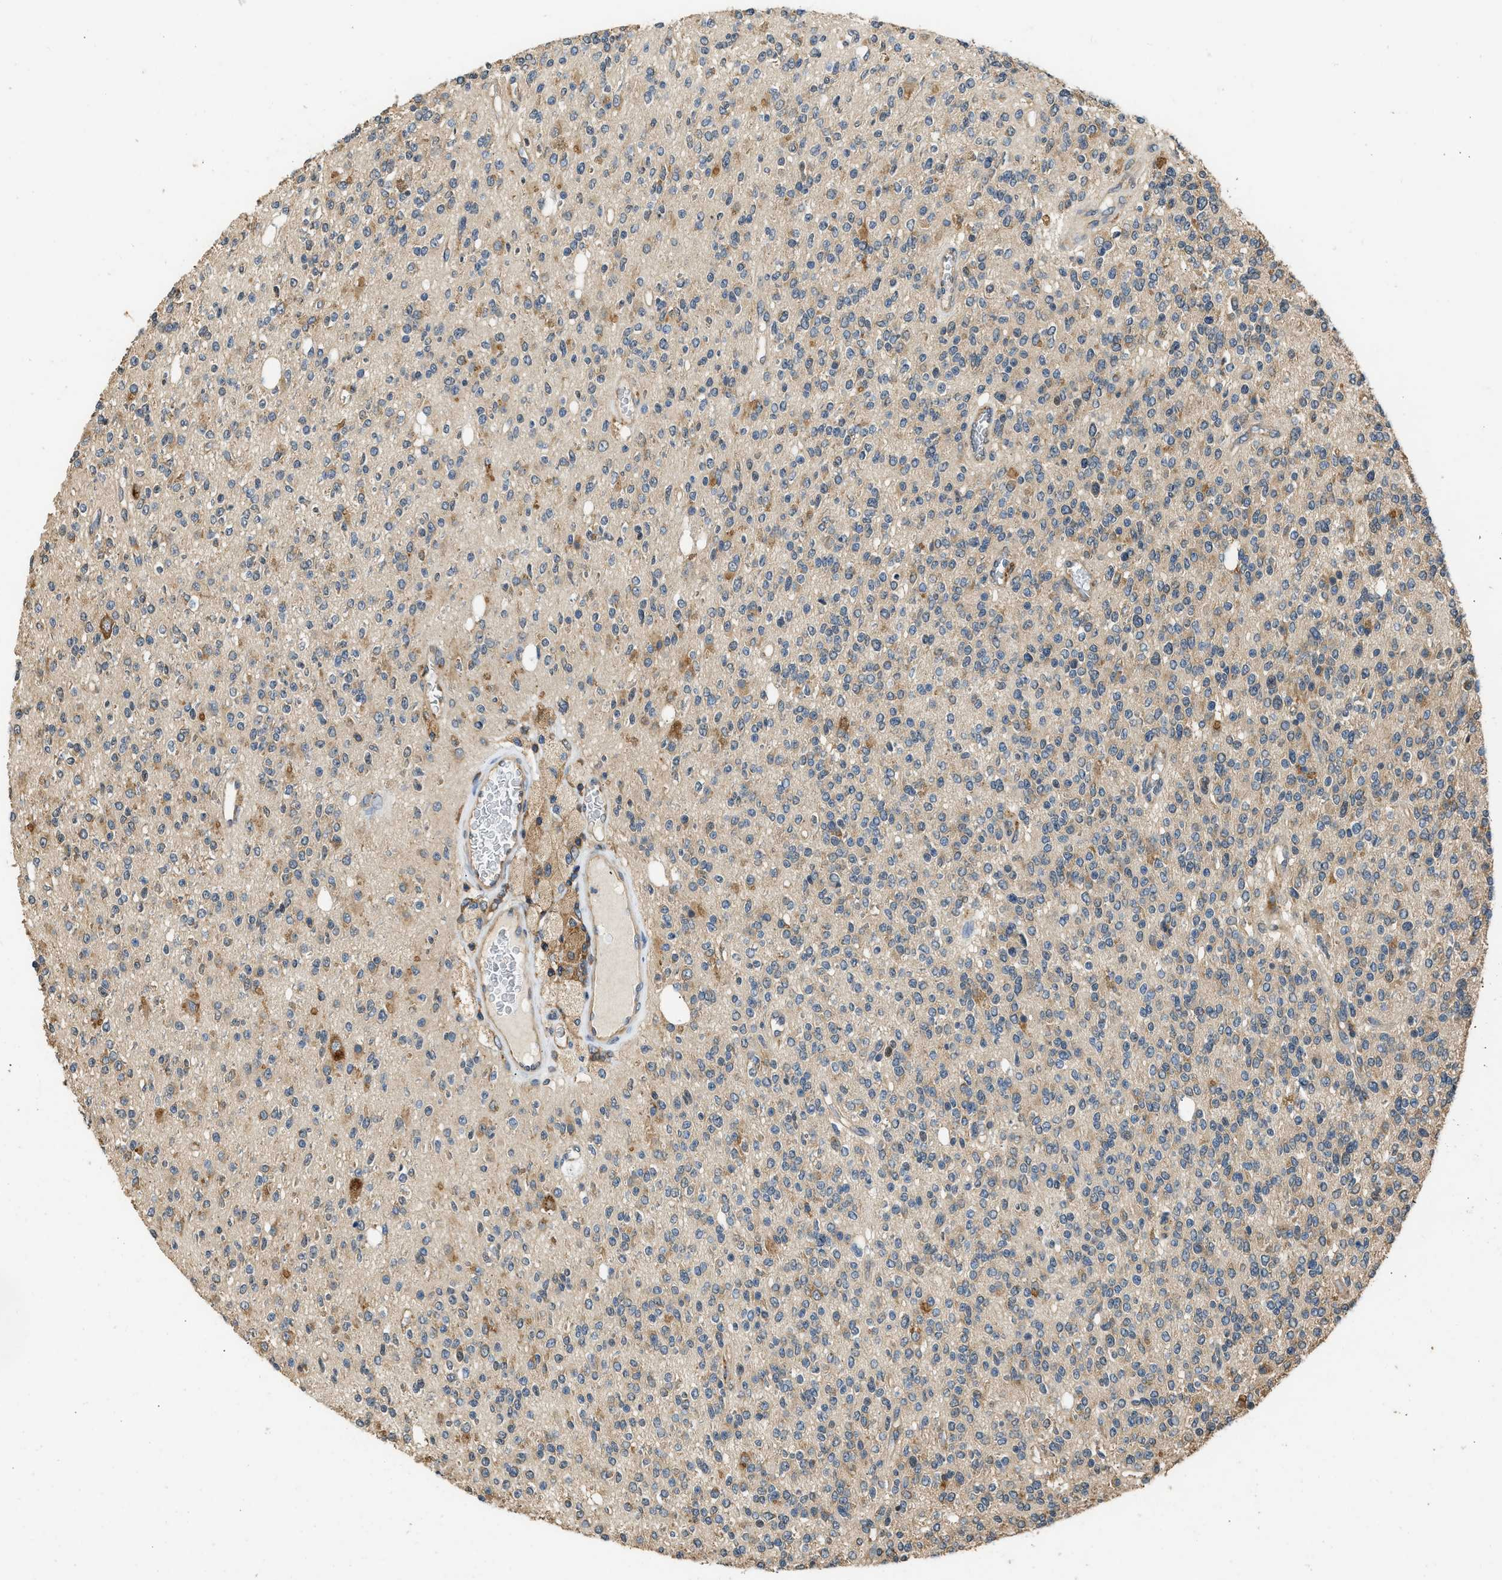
{"staining": {"intensity": "moderate", "quantity": "<25%", "location": "cytoplasmic/membranous"}, "tissue": "glioma", "cell_type": "Tumor cells", "image_type": "cancer", "snomed": [{"axis": "morphology", "description": "Glioma, malignant, High grade"}, {"axis": "topography", "description": "Brain"}], "caption": "Tumor cells display low levels of moderate cytoplasmic/membranous staining in about <25% of cells in glioma. Using DAB (3,3'-diaminobenzidine) (brown) and hematoxylin (blue) stains, captured at high magnification using brightfield microscopy.", "gene": "SLC36A4", "patient": {"sex": "male", "age": 34}}